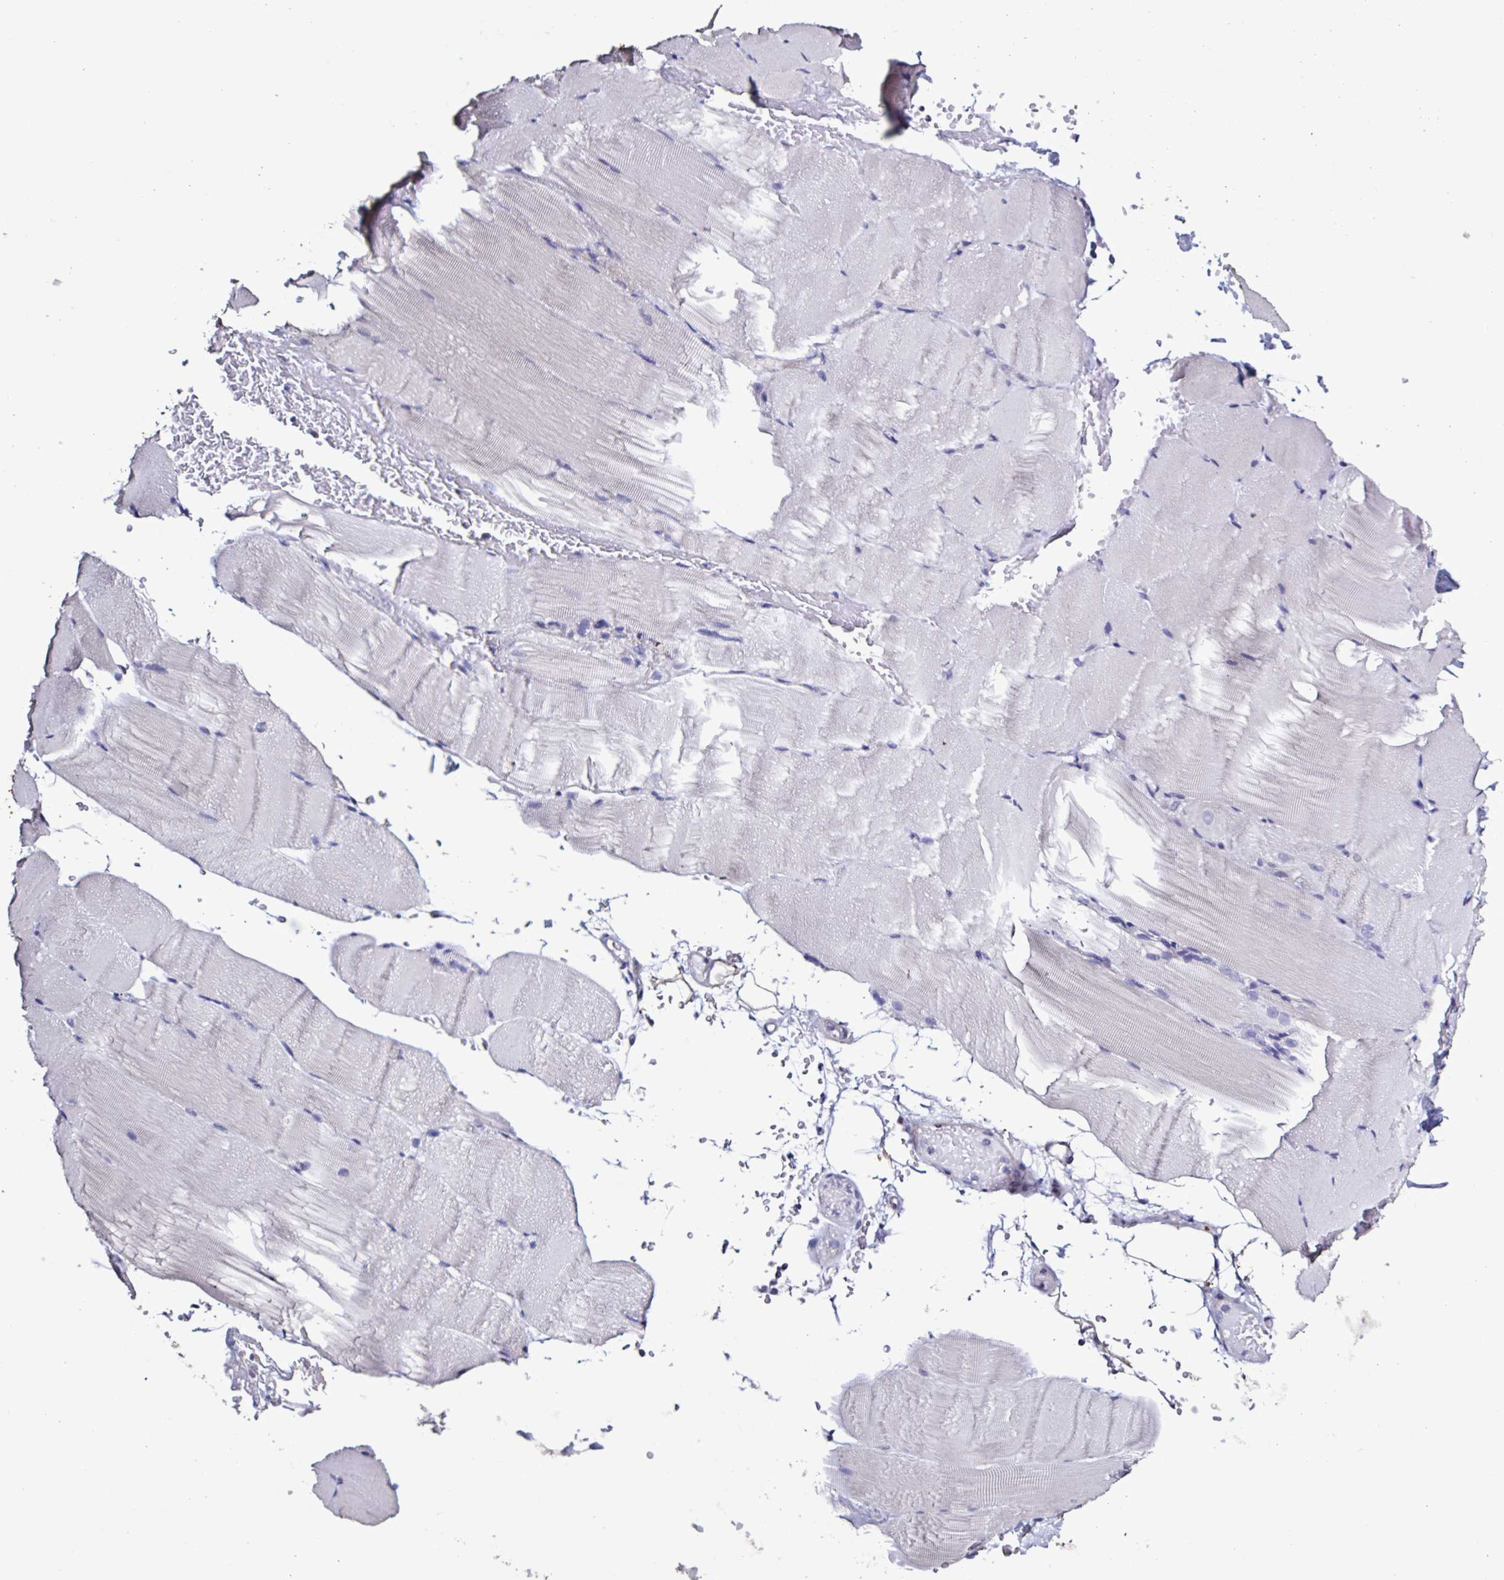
{"staining": {"intensity": "negative", "quantity": "none", "location": "none"}, "tissue": "skeletal muscle", "cell_type": "Myocytes", "image_type": "normal", "snomed": [{"axis": "morphology", "description": "Normal tissue, NOS"}, {"axis": "topography", "description": "Skeletal muscle"}], "caption": "The IHC image has no significant positivity in myocytes of skeletal muscle.", "gene": "PLA2G4E", "patient": {"sex": "female", "age": 37}}